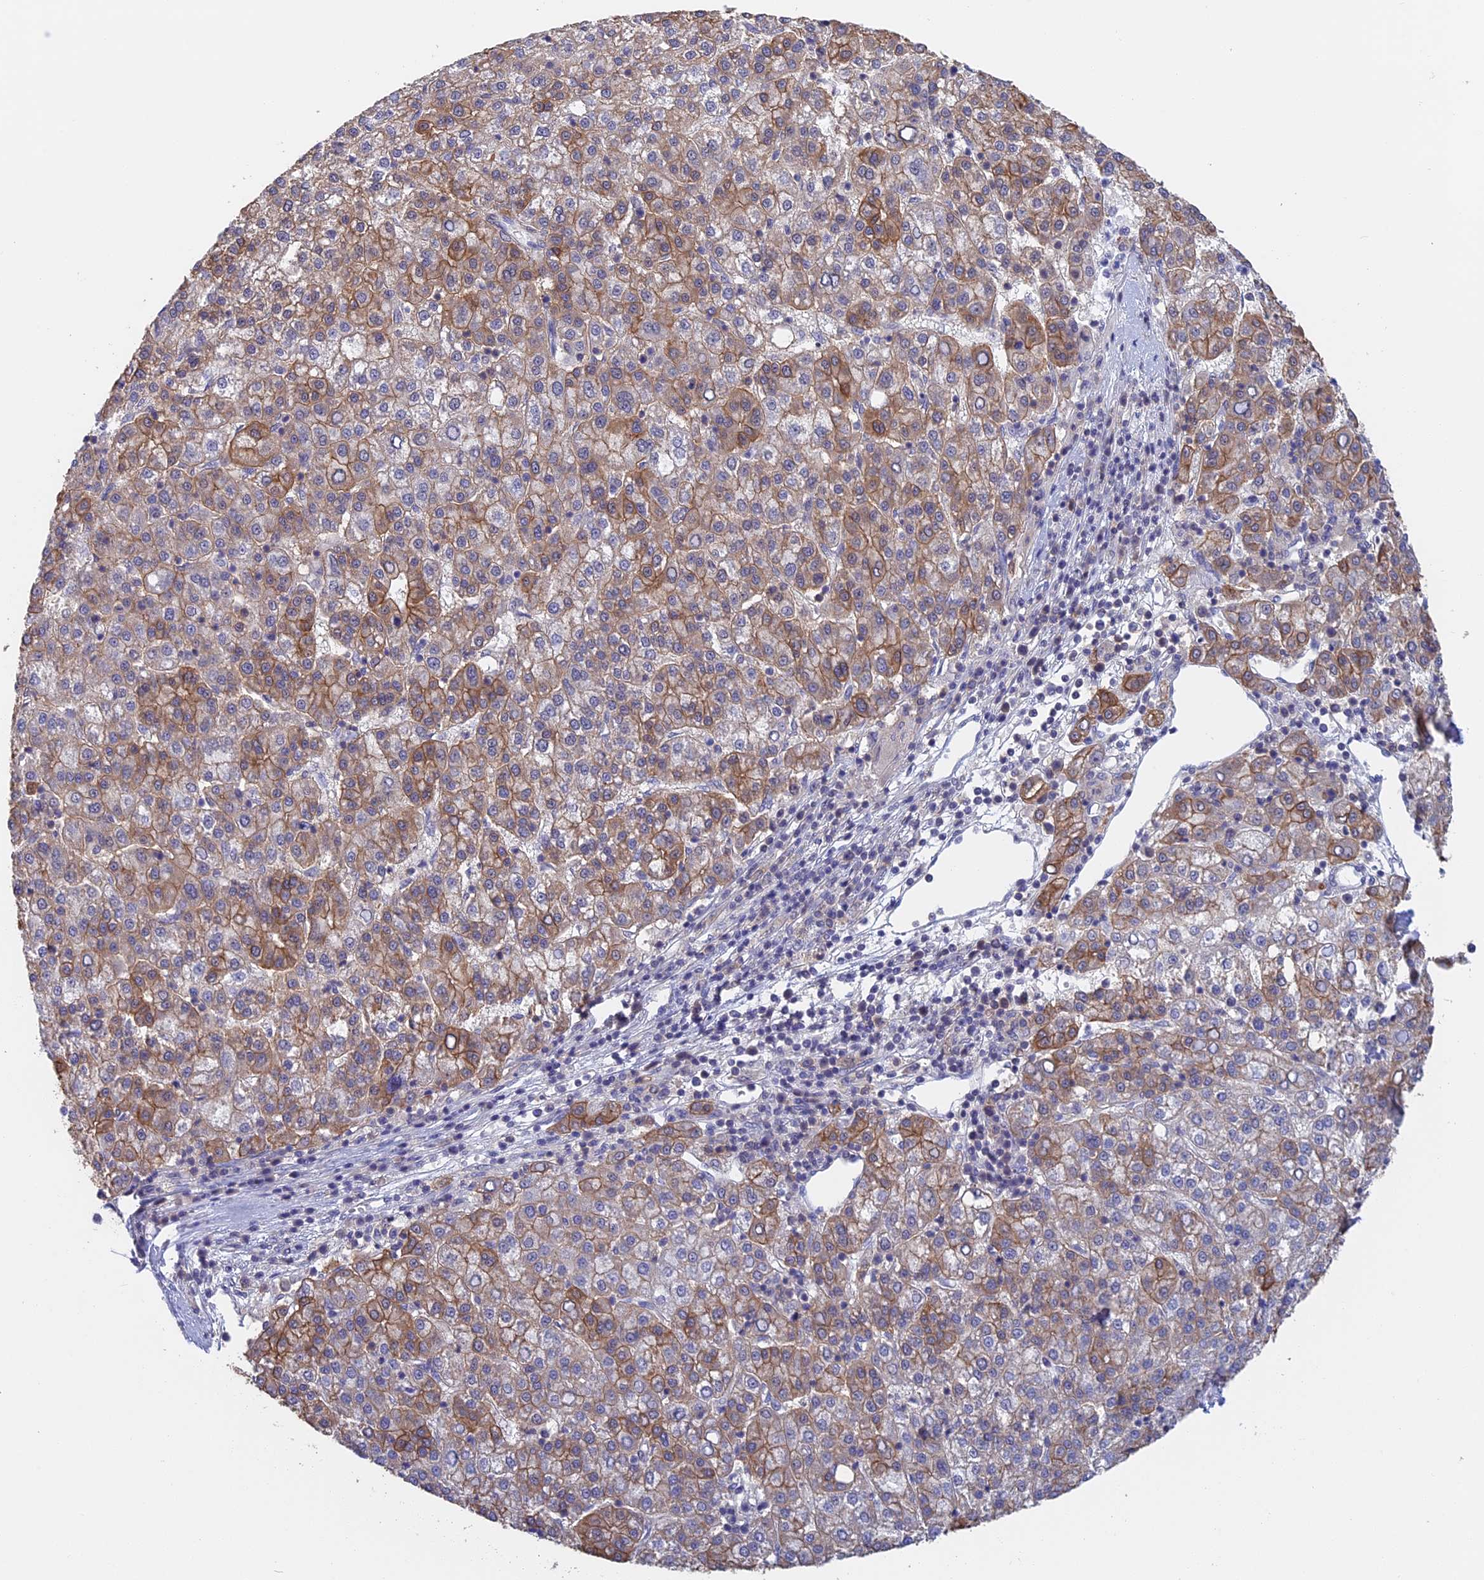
{"staining": {"intensity": "moderate", "quantity": ">75%", "location": "cytoplasmic/membranous"}, "tissue": "liver cancer", "cell_type": "Tumor cells", "image_type": "cancer", "snomed": [{"axis": "morphology", "description": "Carcinoma, Hepatocellular, NOS"}, {"axis": "topography", "description": "Liver"}], "caption": "A brown stain shows moderate cytoplasmic/membranous staining of a protein in liver cancer (hepatocellular carcinoma) tumor cells.", "gene": "STUB1", "patient": {"sex": "female", "age": 58}}